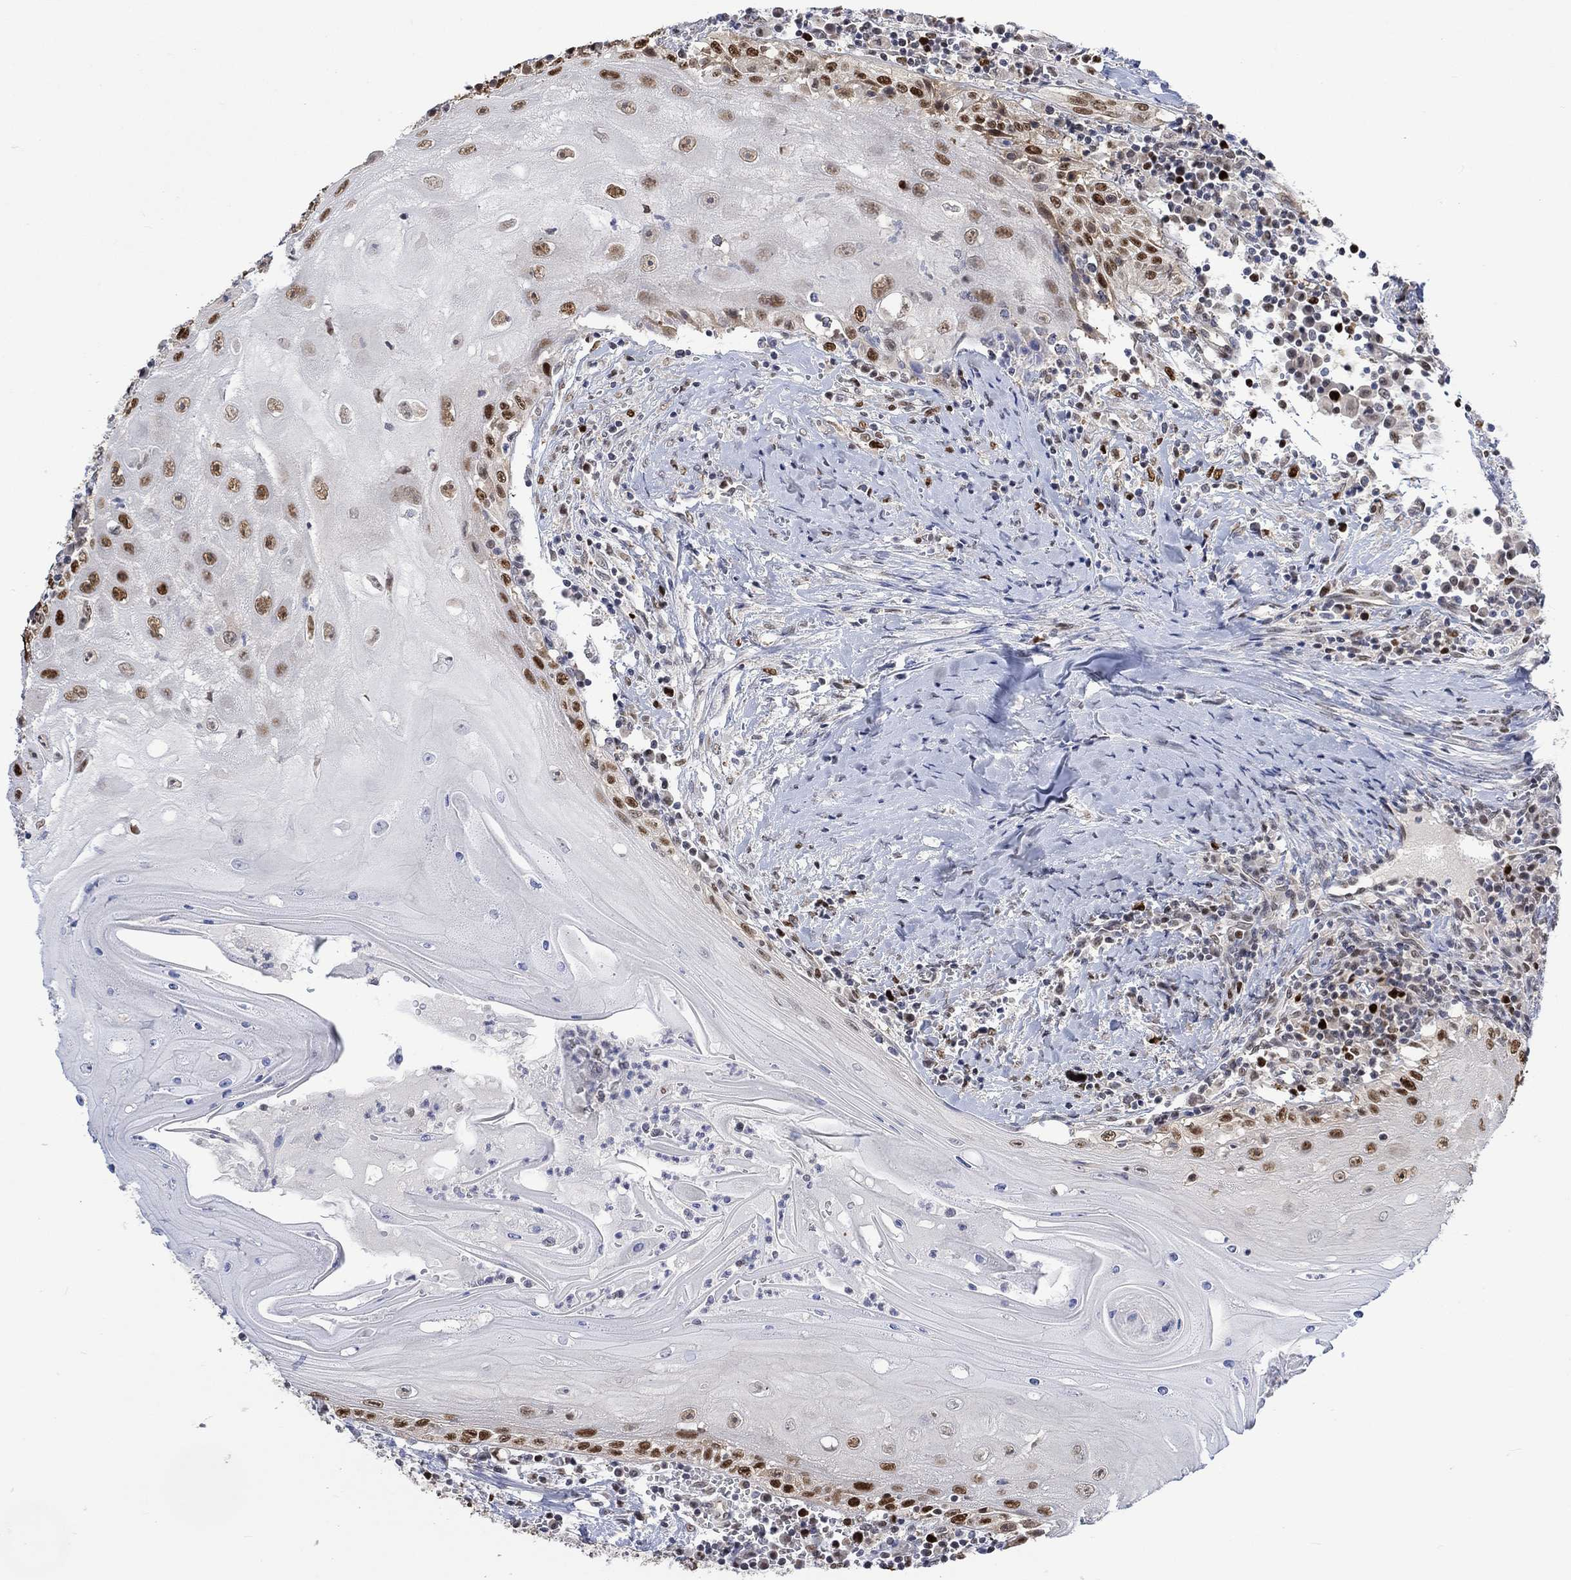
{"staining": {"intensity": "strong", "quantity": ">75%", "location": "nuclear"}, "tissue": "head and neck cancer", "cell_type": "Tumor cells", "image_type": "cancer", "snomed": [{"axis": "morphology", "description": "Squamous cell carcinoma, NOS"}, {"axis": "topography", "description": "Oral tissue"}, {"axis": "topography", "description": "Head-Neck"}], "caption": "Squamous cell carcinoma (head and neck) was stained to show a protein in brown. There is high levels of strong nuclear staining in approximately >75% of tumor cells.", "gene": "RAD54L2", "patient": {"sex": "male", "age": 58}}